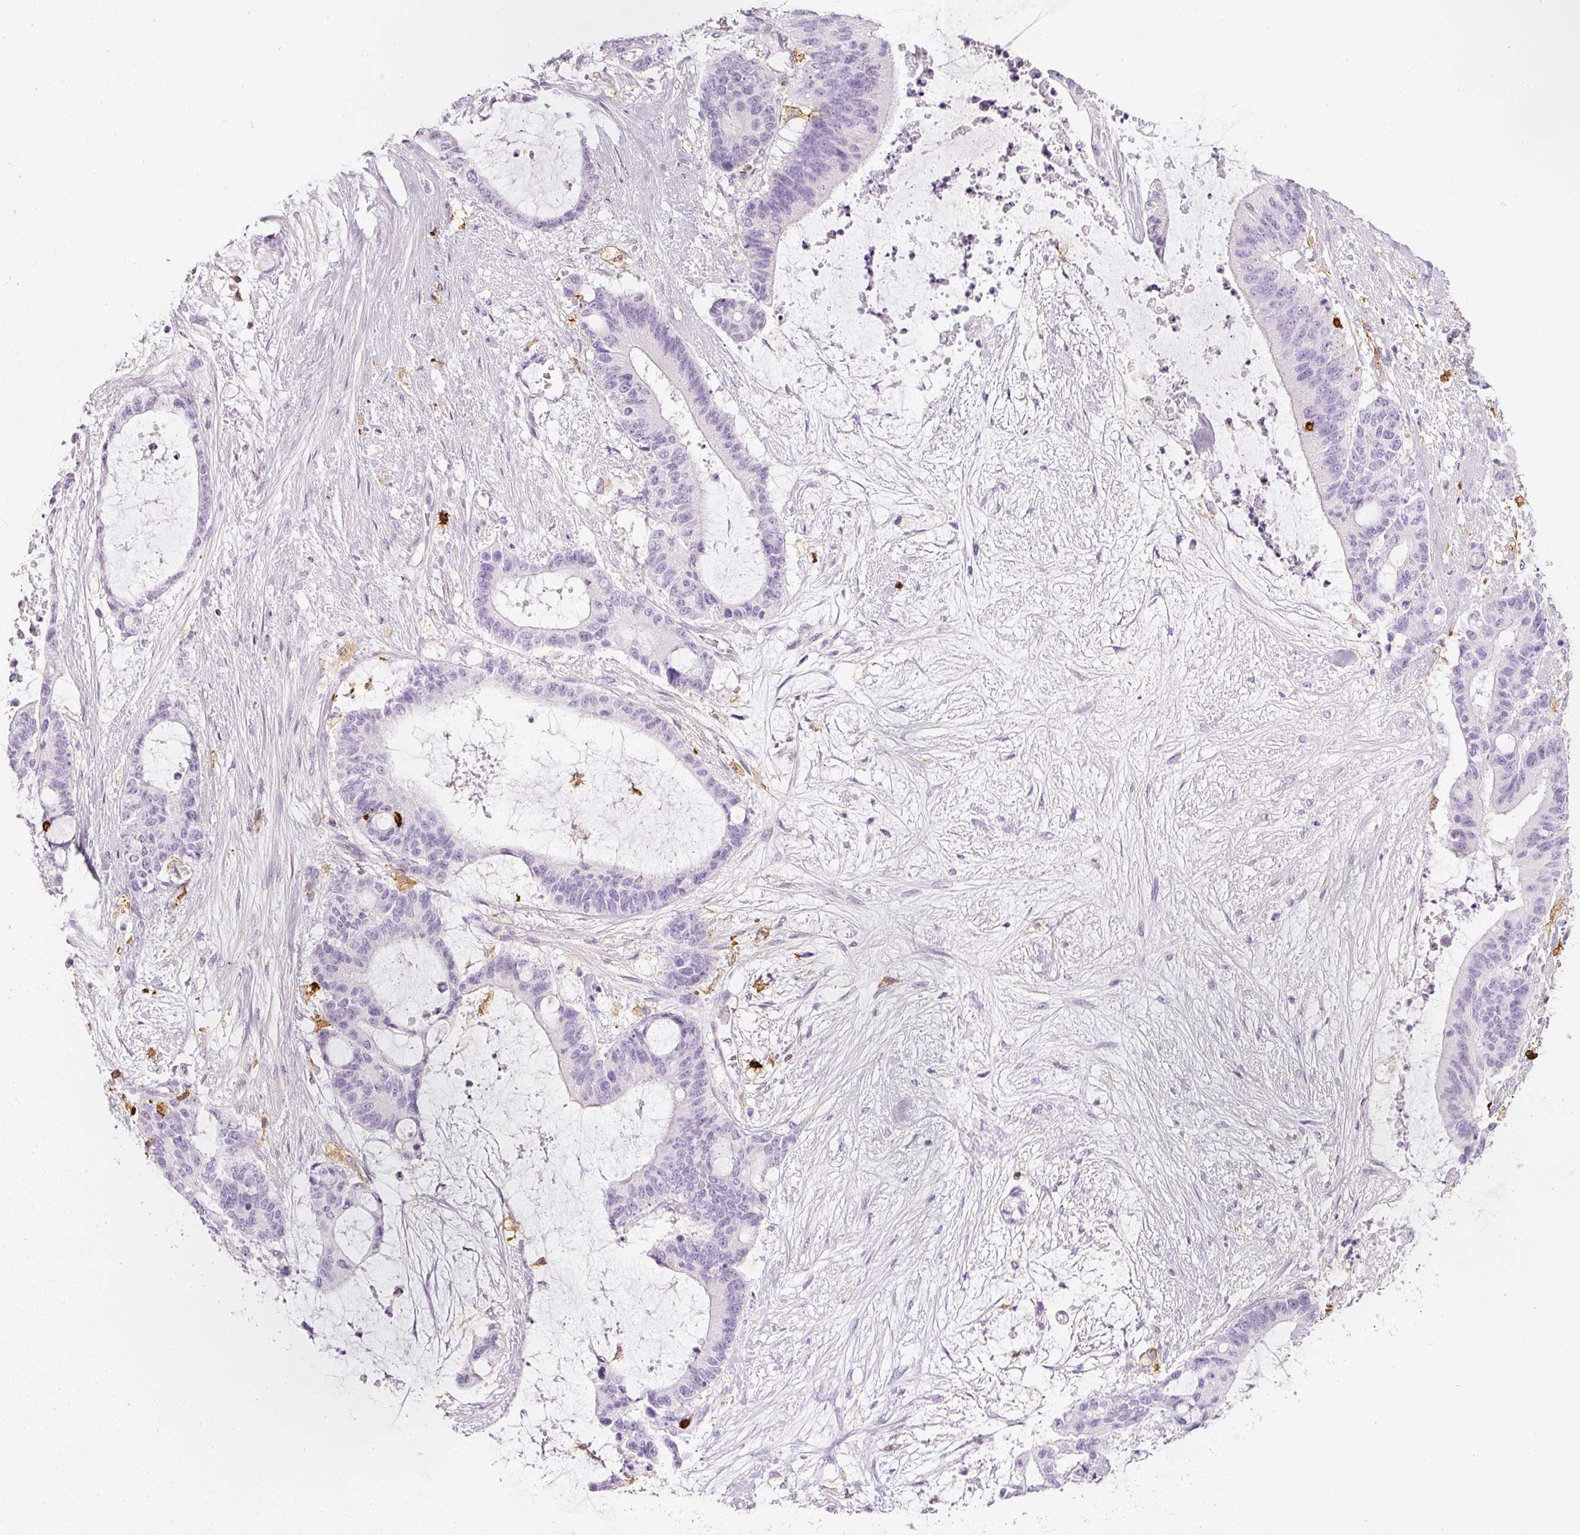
{"staining": {"intensity": "negative", "quantity": "none", "location": "none"}, "tissue": "liver cancer", "cell_type": "Tumor cells", "image_type": "cancer", "snomed": [{"axis": "morphology", "description": "Normal tissue, NOS"}, {"axis": "morphology", "description": "Cholangiocarcinoma"}, {"axis": "topography", "description": "Liver"}, {"axis": "topography", "description": "Peripheral nerve tissue"}], "caption": "Immunohistochemistry of liver cancer shows no expression in tumor cells.", "gene": "EVL", "patient": {"sex": "female", "age": 73}}